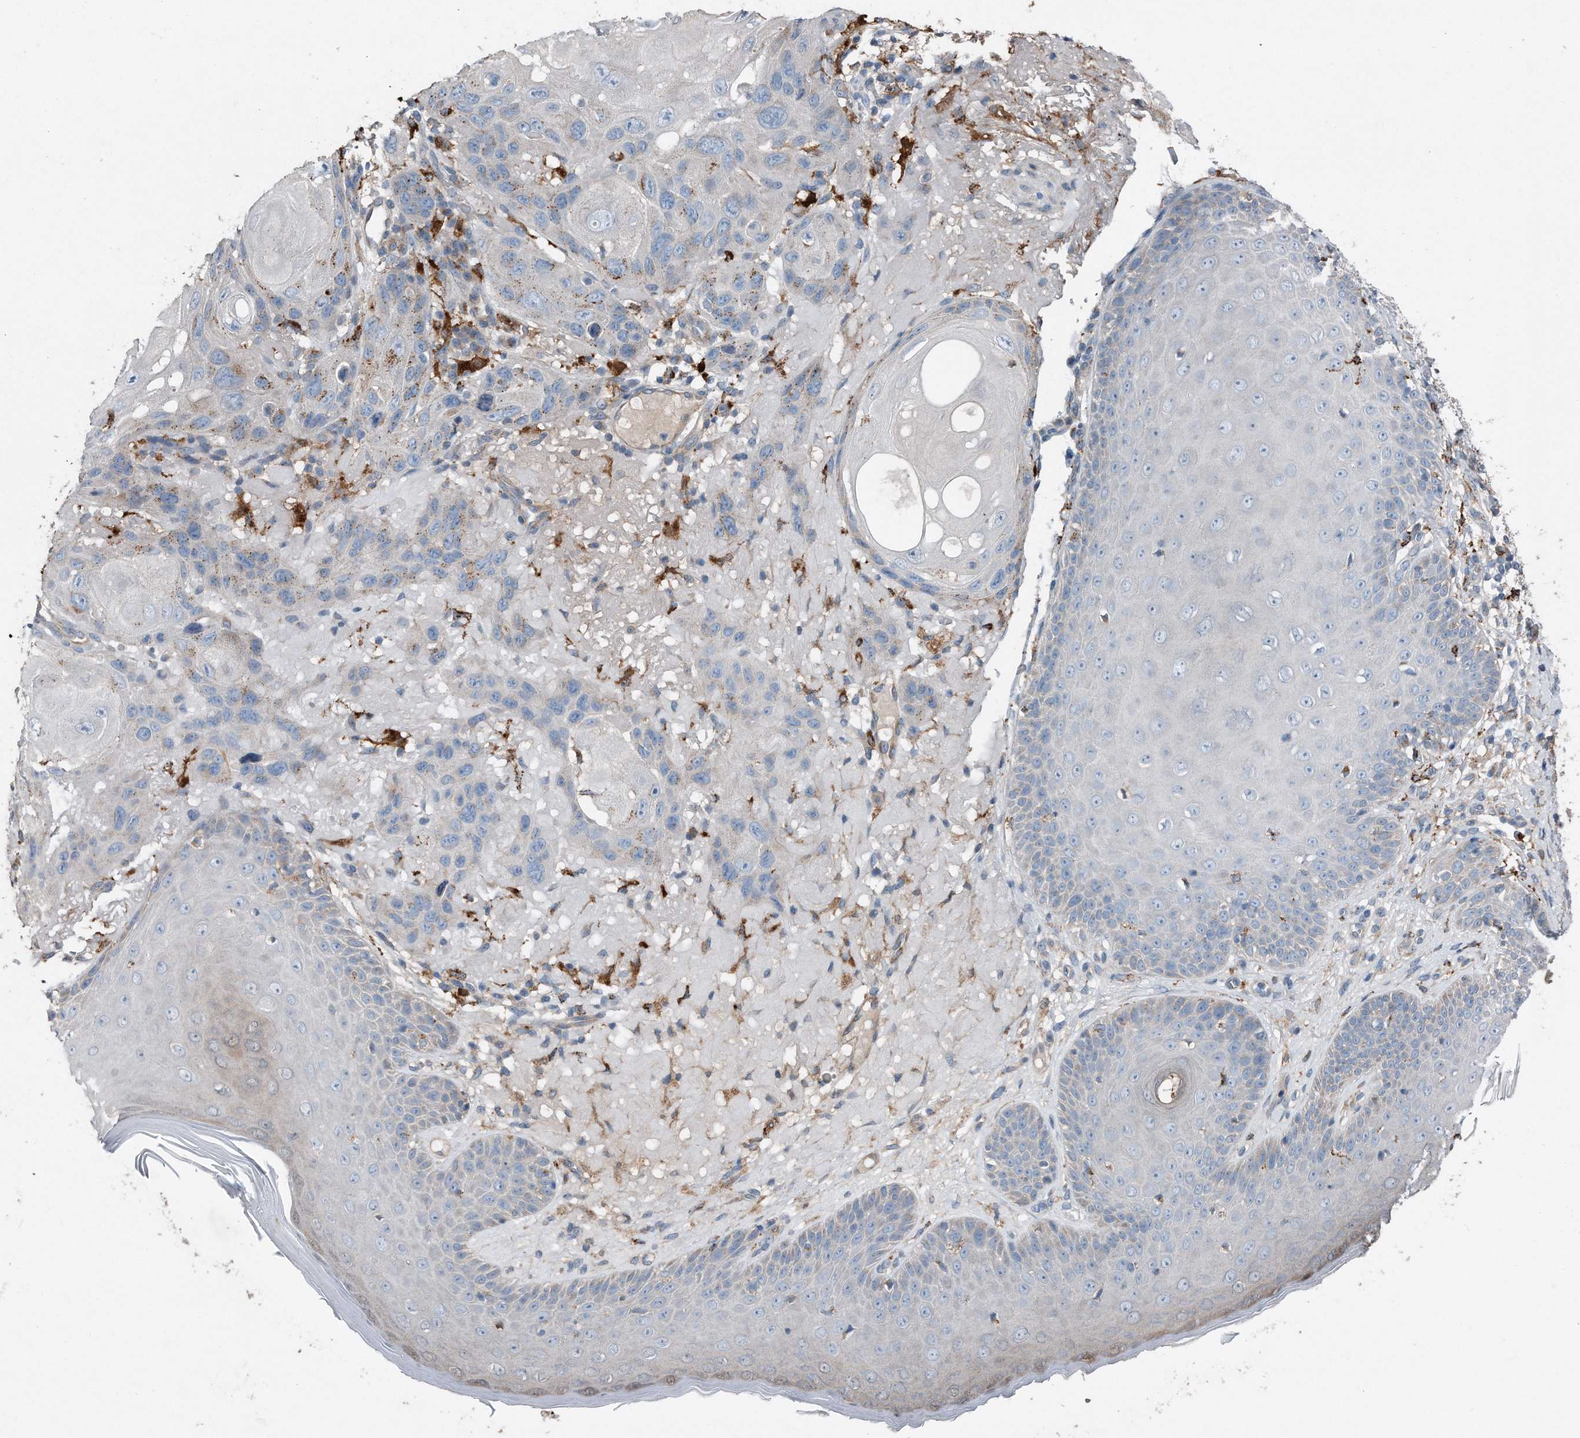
{"staining": {"intensity": "weak", "quantity": "<25%", "location": "cytoplasmic/membranous"}, "tissue": "skin cancer", "cell_type": "Tumor cells", "image_type": "cancer", "snomed": [{"axis": "morphology", "description": "Normal tissue, NOS"}, {"axis": "morphology", "description": "Squamous cell carcinoma, NOS"}, {"axis": "topography", "description": "Skin"}], "caption": "An image of skin cancer (squamous cell carcinoma) stained for a protein reveals no brown staining in tumor cells. (Brightfield microscopy of DAB (3,3'-diaminobenzidine) immunohistochemistry at high magnification).", "gene": "ZNF772", "patient": {"sex": "female", "age": 96}}